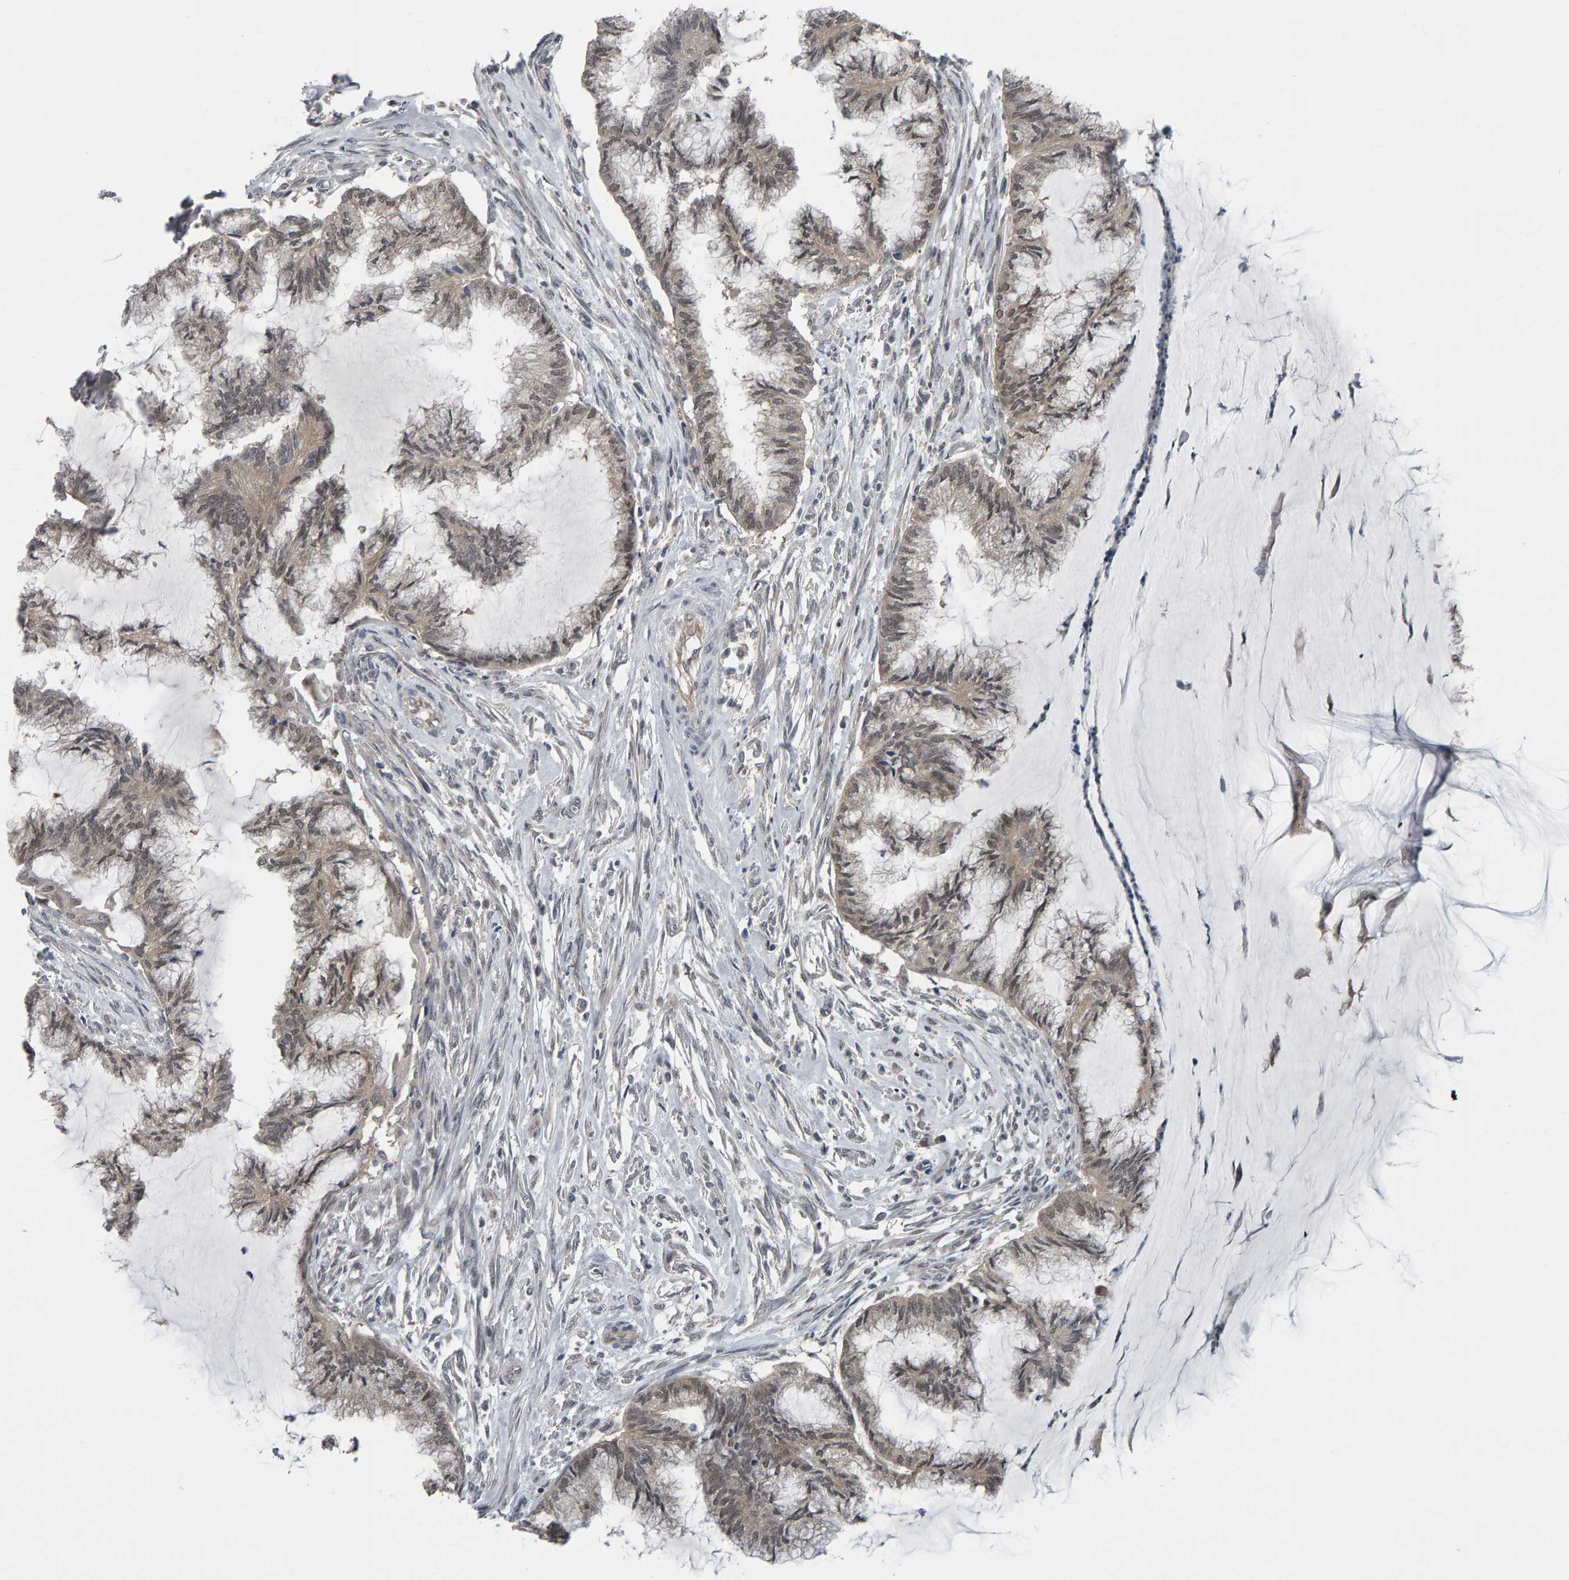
{"staining": {"intensity": "weak", "quantity": ">75%", "location": "cytoplasmic/membranous,nuclear"}, "tissue": "endometrial cancer", "cell_type": "Tumor cells", "image_type": "cancer", "snomed": [{"axis": "morphology", "description": "Adenocarcinoma, NOS"}, {"axis": "topography", "description": "Endometrium"}], "caption": "Immunohistochemistry (IHC) image of neoplastic tissue: human endometrial cancer (adenocarcinoma) stained using immunohistochemistry (IHC) demonstrates low levels of weak protein expression localized specifically in the cytoplasmic/membranous and nuclear of tumor cells, appearing as a cytoplasmic/membranous and nuclear brown color.", "gene": "COASY", "patient": {"sex": "female", "age": 86}}